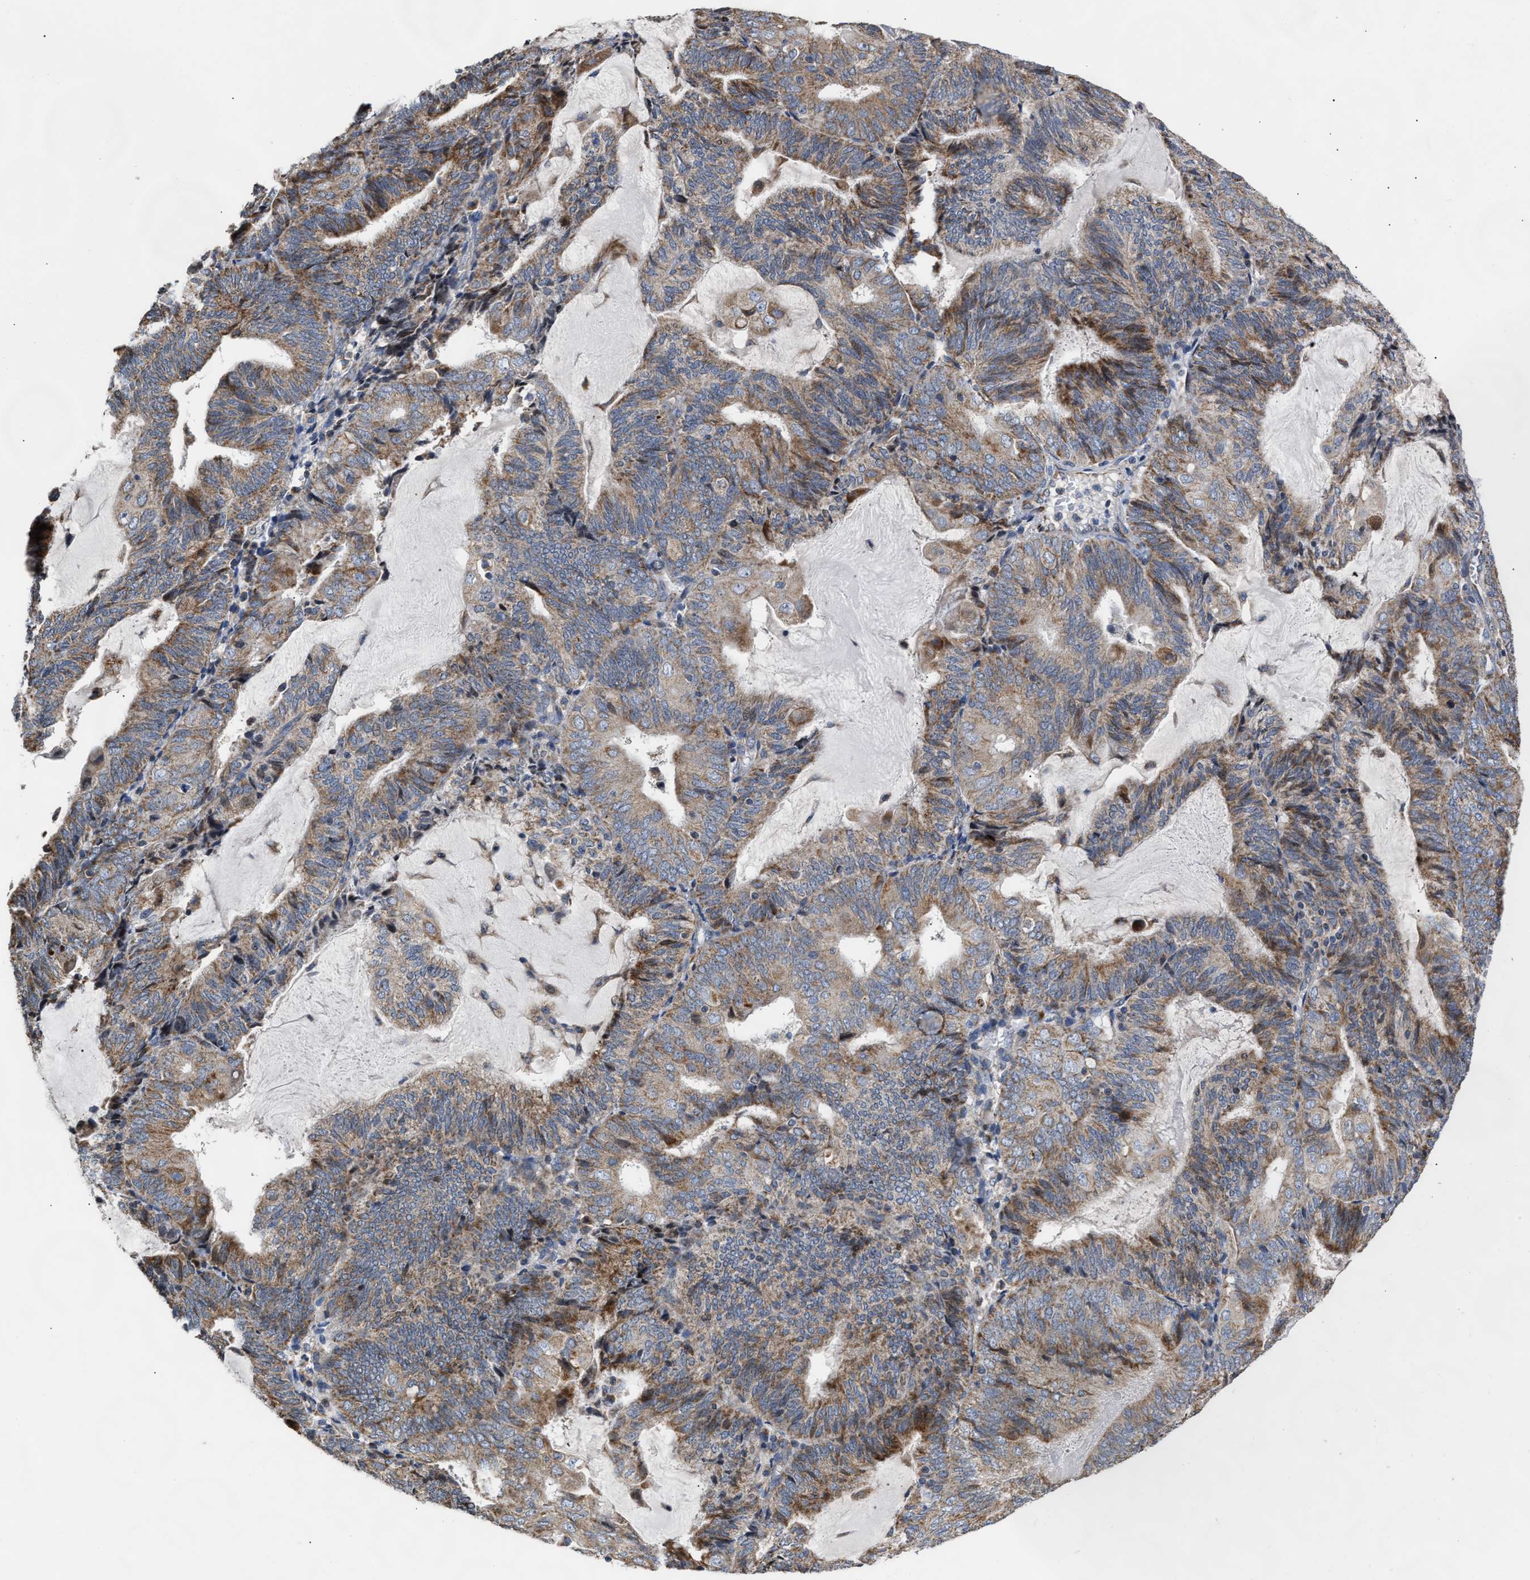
{"staining": {"intensity": "weak", "quantity": ">75%", "location": "cytoplasmic/membranous"}, "tissue": "endometrial cancer", "cell_type": "Tumor cells", "image_type": "cancer", "snomed": [{"axis": "morphology", "description": "Adenocarcinoma, NOS"}, {"axis": "topography", "description": "Endometrium"}], "caption": "IHC (DAB (3,3'-diaminobenzidine)) staining of human endometrial adenocarcinoma demonstrates weak cytoplasmic/membranous protein staining in about >75% of tumor cells. (Brightfield microscopy of DAB IHC at high magnification).", "gene": "MALSU1", "patient": {"sex": "female", "age": 81}}